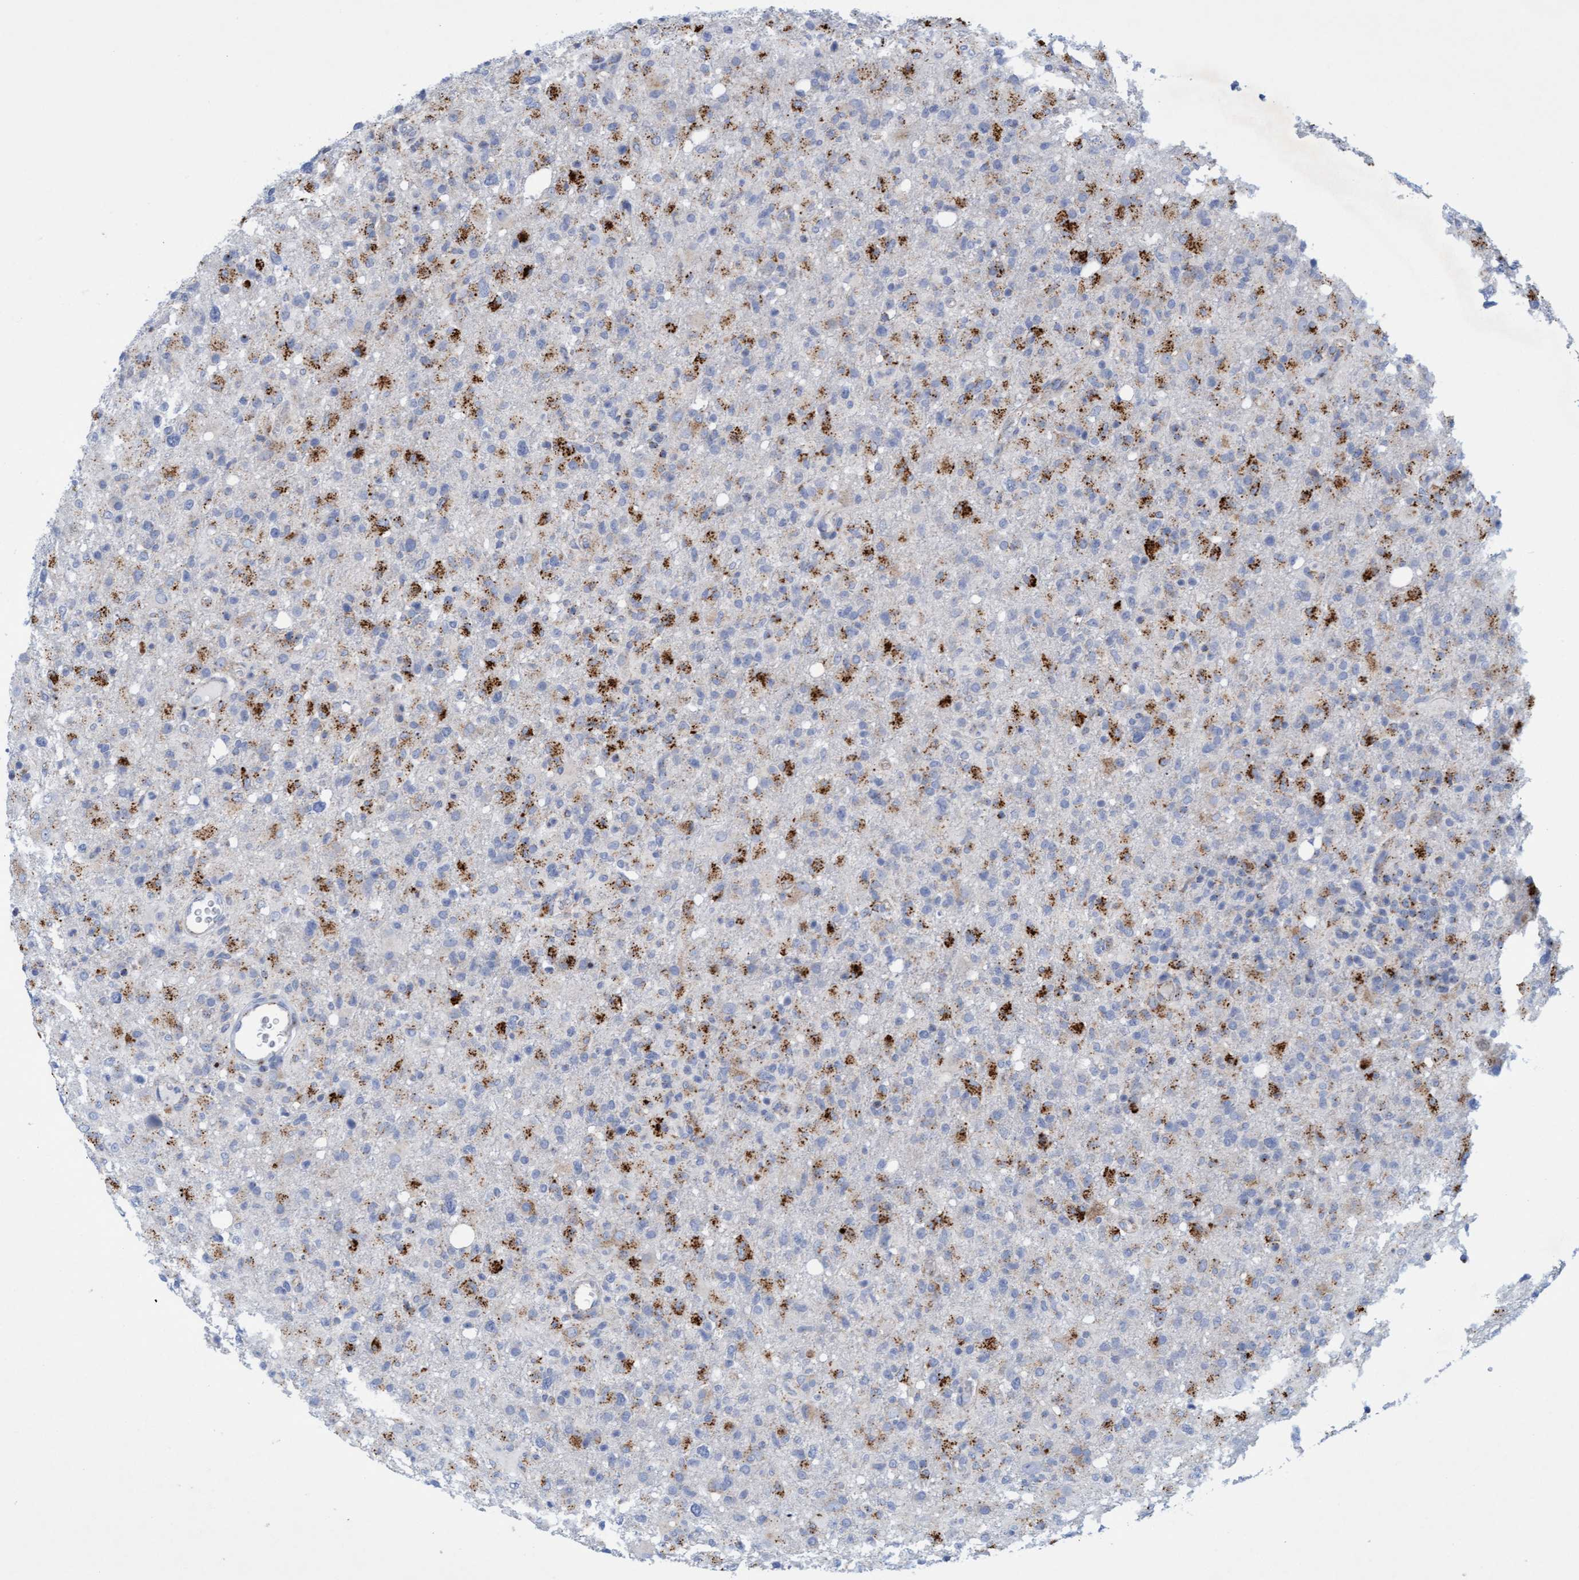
{"staining": {"intensity": "moderate", "quantity": "25%-75%", "location": "cytoplasmic/membranous"}, "tissue": "glioma", "cell_type": "Tumor cells", "image_type": "cancer", "snomed": [{"axis": "morphology", "description": "Glioma, malignant, High grade"}, {"axis": "topography", "description": "Brain"}], "caption": "An immunohistochemistry (IHC) micrograph of tumor tissue is shown. Protein staining in brown highlights moderate cytoplasmic/membranous positivity in glioma within tumor cells. Immunohistochemistry stains the protein of interest in brown and the nuclei are stained blue.", "gene": "SGSH", "patient": {"sex": "female", "age": 57}}